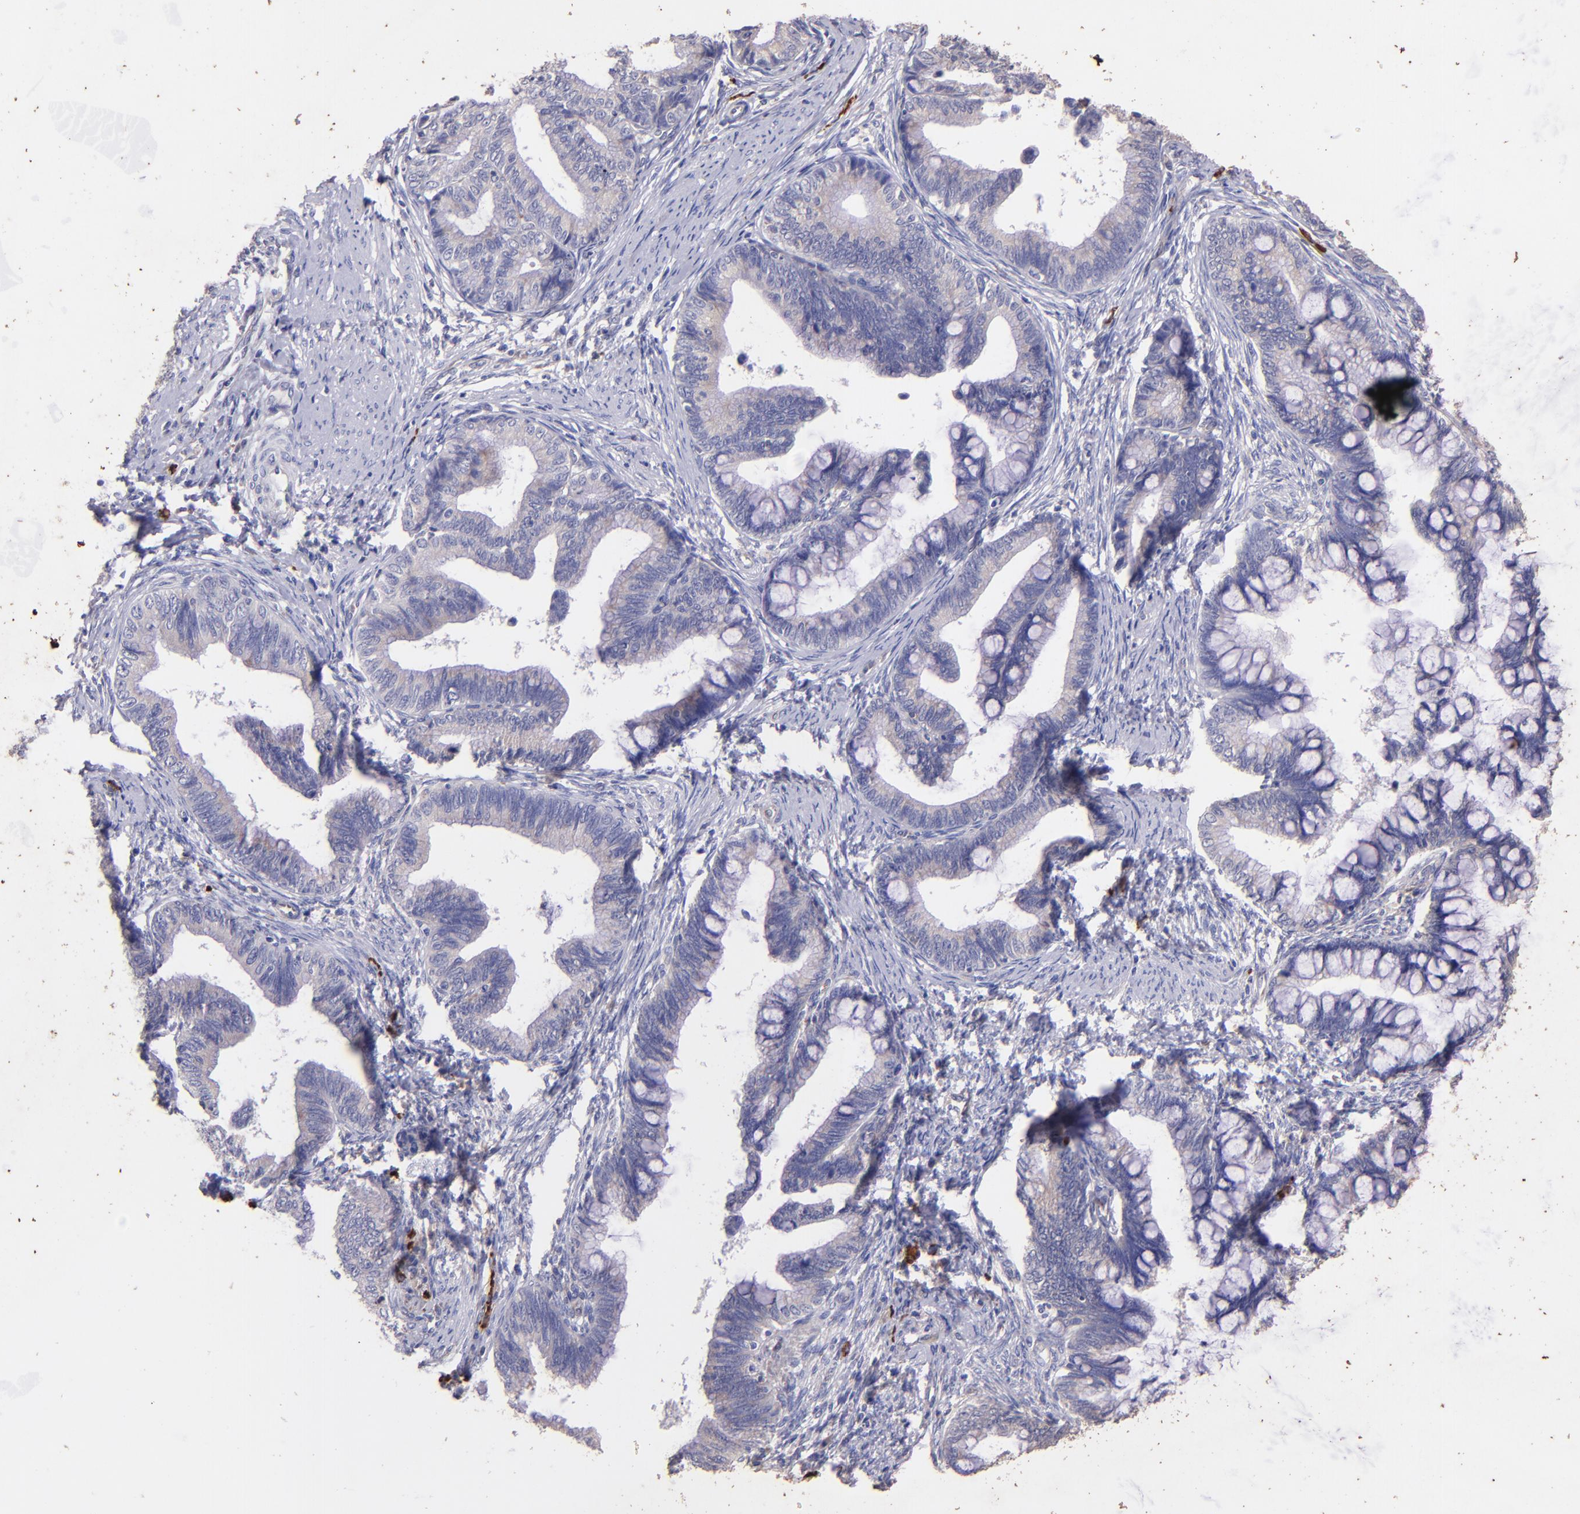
{"staining": {"intensity": "weak", "quantity": ">75%", "location": "cytoplasmic/membranous"}, "tissue": "cervical cancer", "cell_type": "Tumor cells", "image_type": "cancer", "snomed": [{"axis": "morphology", "description": "Adenocarcinoma, NOS"}, {"axis": "topography", "description": "Cervix"}], "caption": "Weak cytoplasmic/membranous staining for a protein is seen in approximately >75% of tumor cells of cervical cancer (adenocarcinoma) using IHC.", "gene": "RET", "patient": {"sex": "female", "age": 36}}